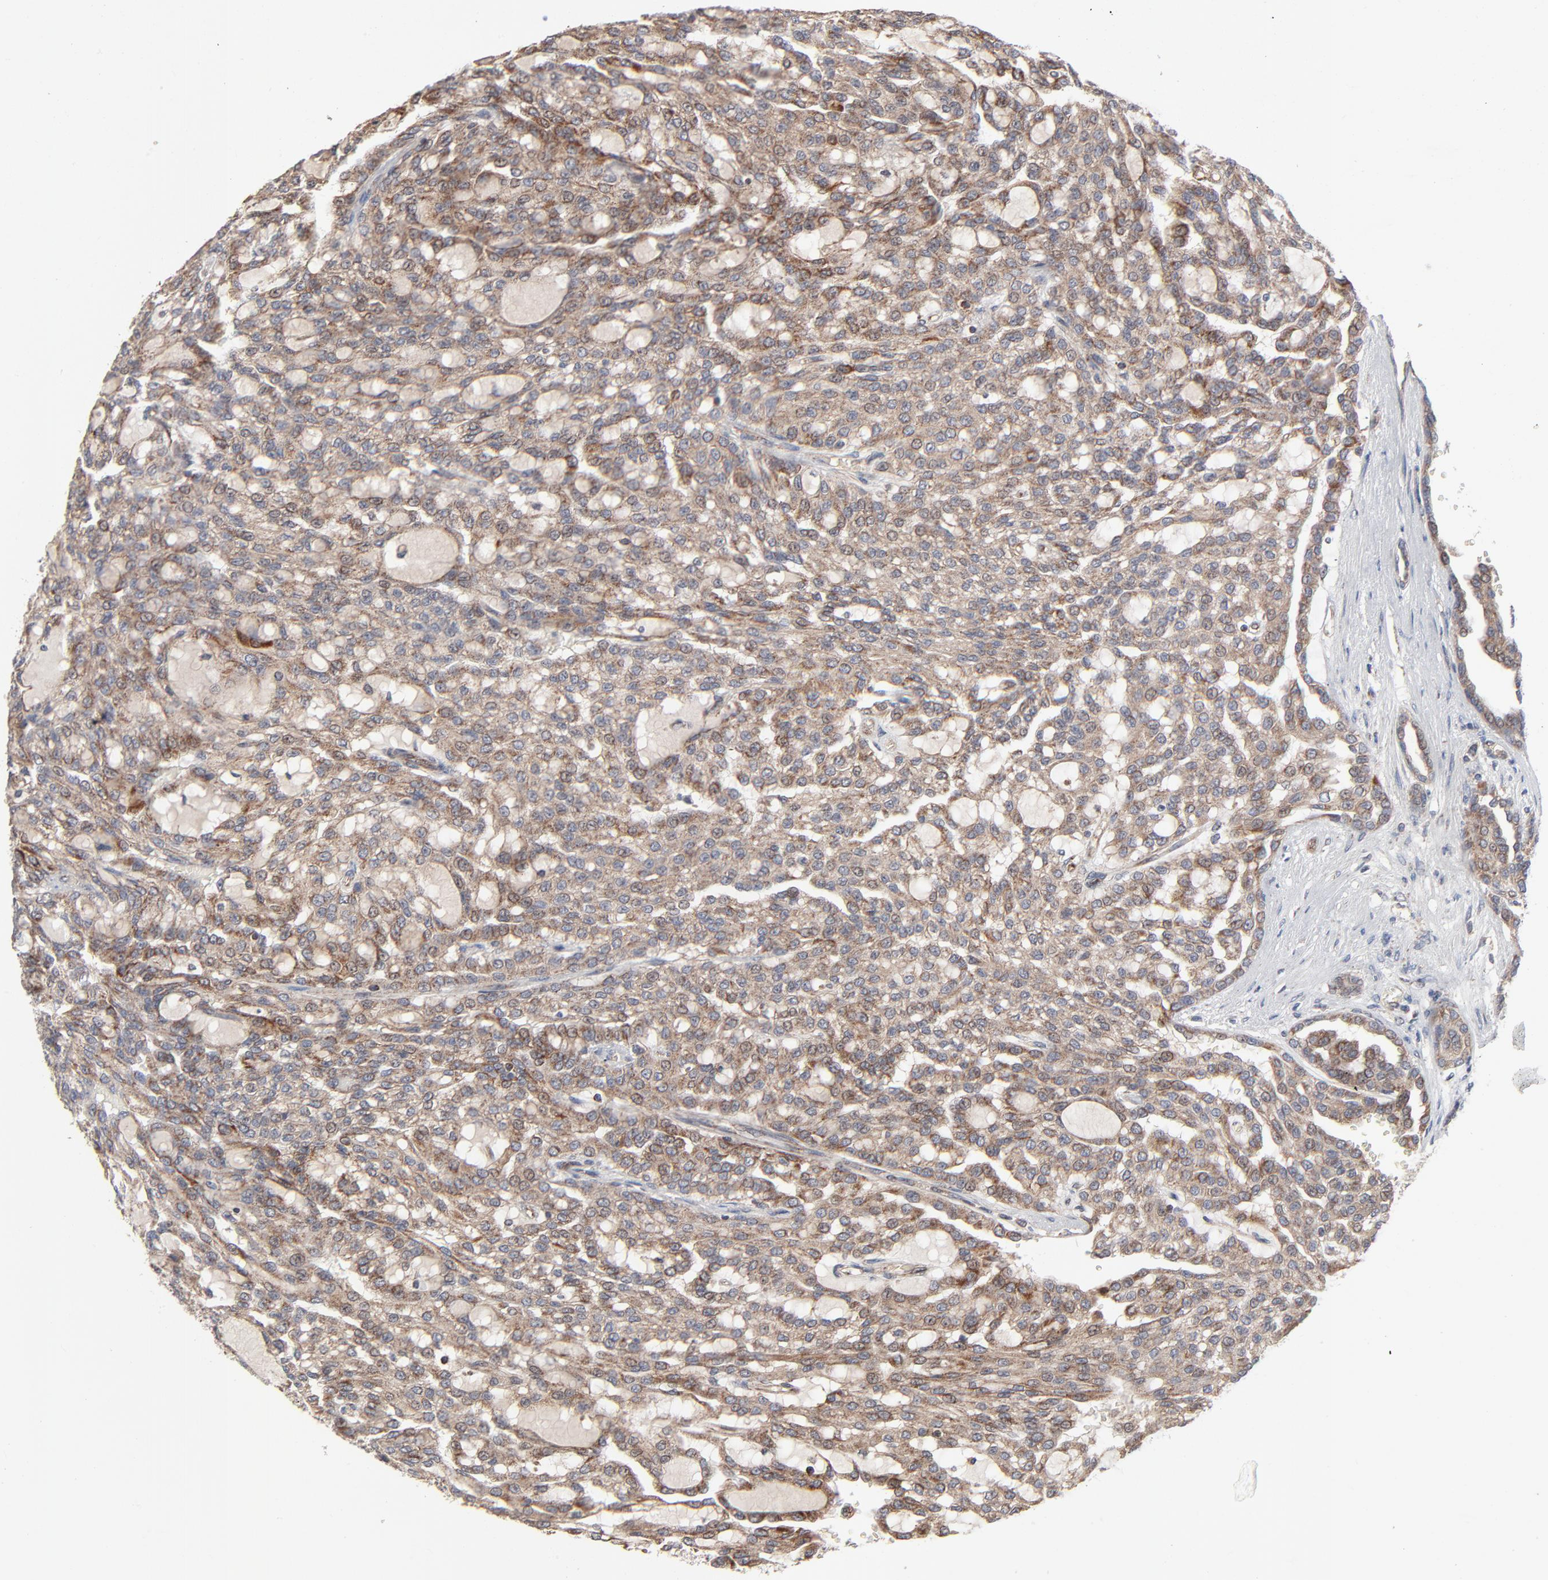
{"staining": {"intensity": "moderate", "quantity": ">75%", "location": "cytoplasmic/membranous"}, "tissue": "renal cancer", "cell_type": "Tumor cells", "image_type": "cancer", "snomed": [{"axis": "morphology", "description": "Adenocarcinoma, NOS"}, {"axis": "topography", "description": "Kidney"}], "caption": "Brown immunohistochemical staining in human renal cancer displays moderate cytoplasmic/membranous positivity in about >75% of tumor cells.", "gene": "ABLIM3", "patient": {"sex": "male", "age": 63}}